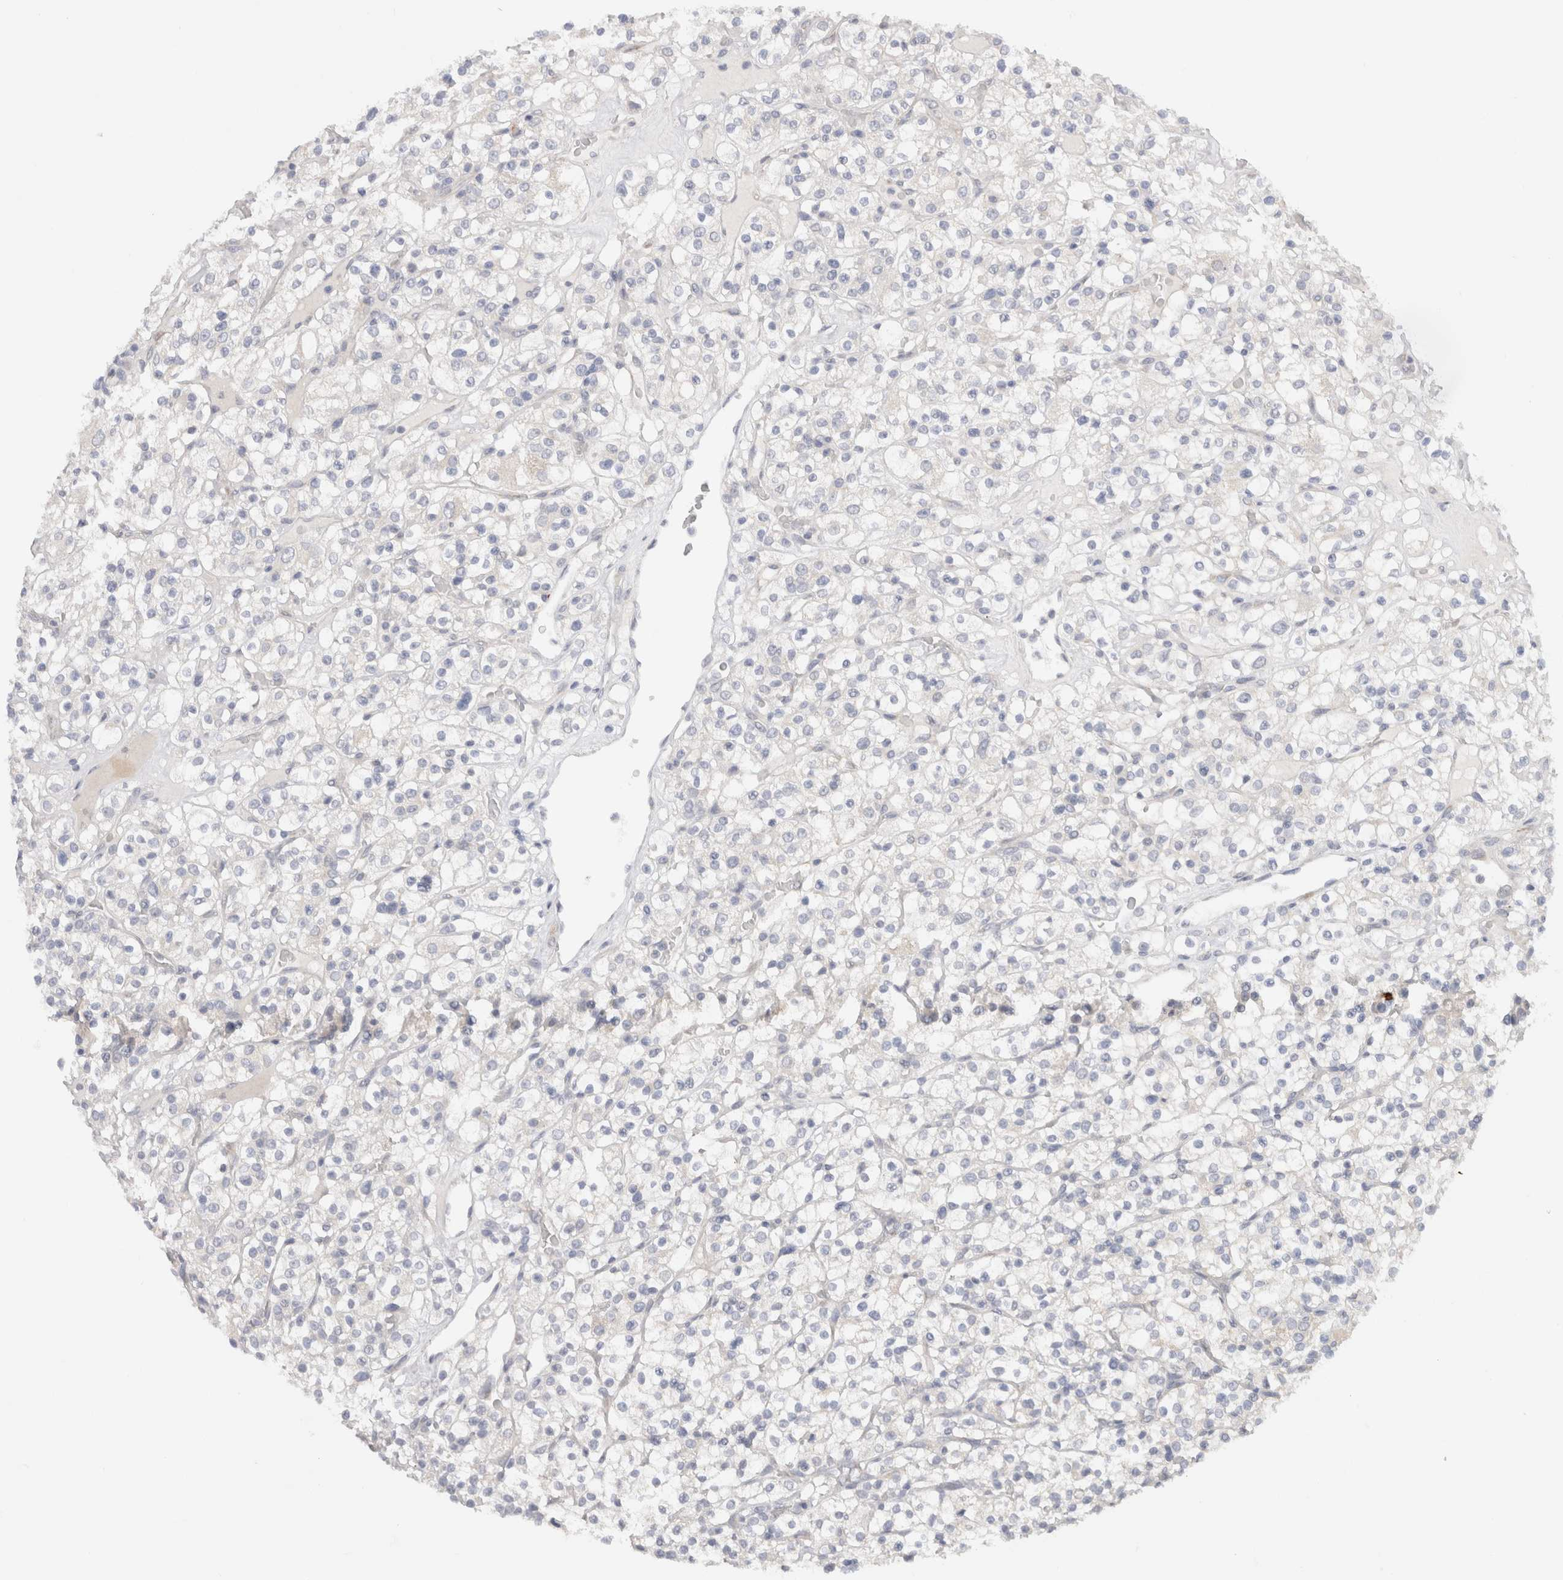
{"staining": {"intensity": "negative", "quantity": "none", "location": "none"}, "tissue": "renal cancer", "cell_type": "Tumor cells", "image_type": "cancer", "snomed": [{"axis": "morphology", "description": "Normal tissue, NOS"}, {"axis": "morphology", "description": "Adenocarcinoma, NOS"}, {"axis": "topography", "description": "Kidney"}], "caption": "IHC photomicrograph of neoplastic tissue: renal cancer stained with DAB exhibits no significant protein expression in tumor cells.", "gene": "CHRM4", "patient": {"sex": "female", "age": 72}}